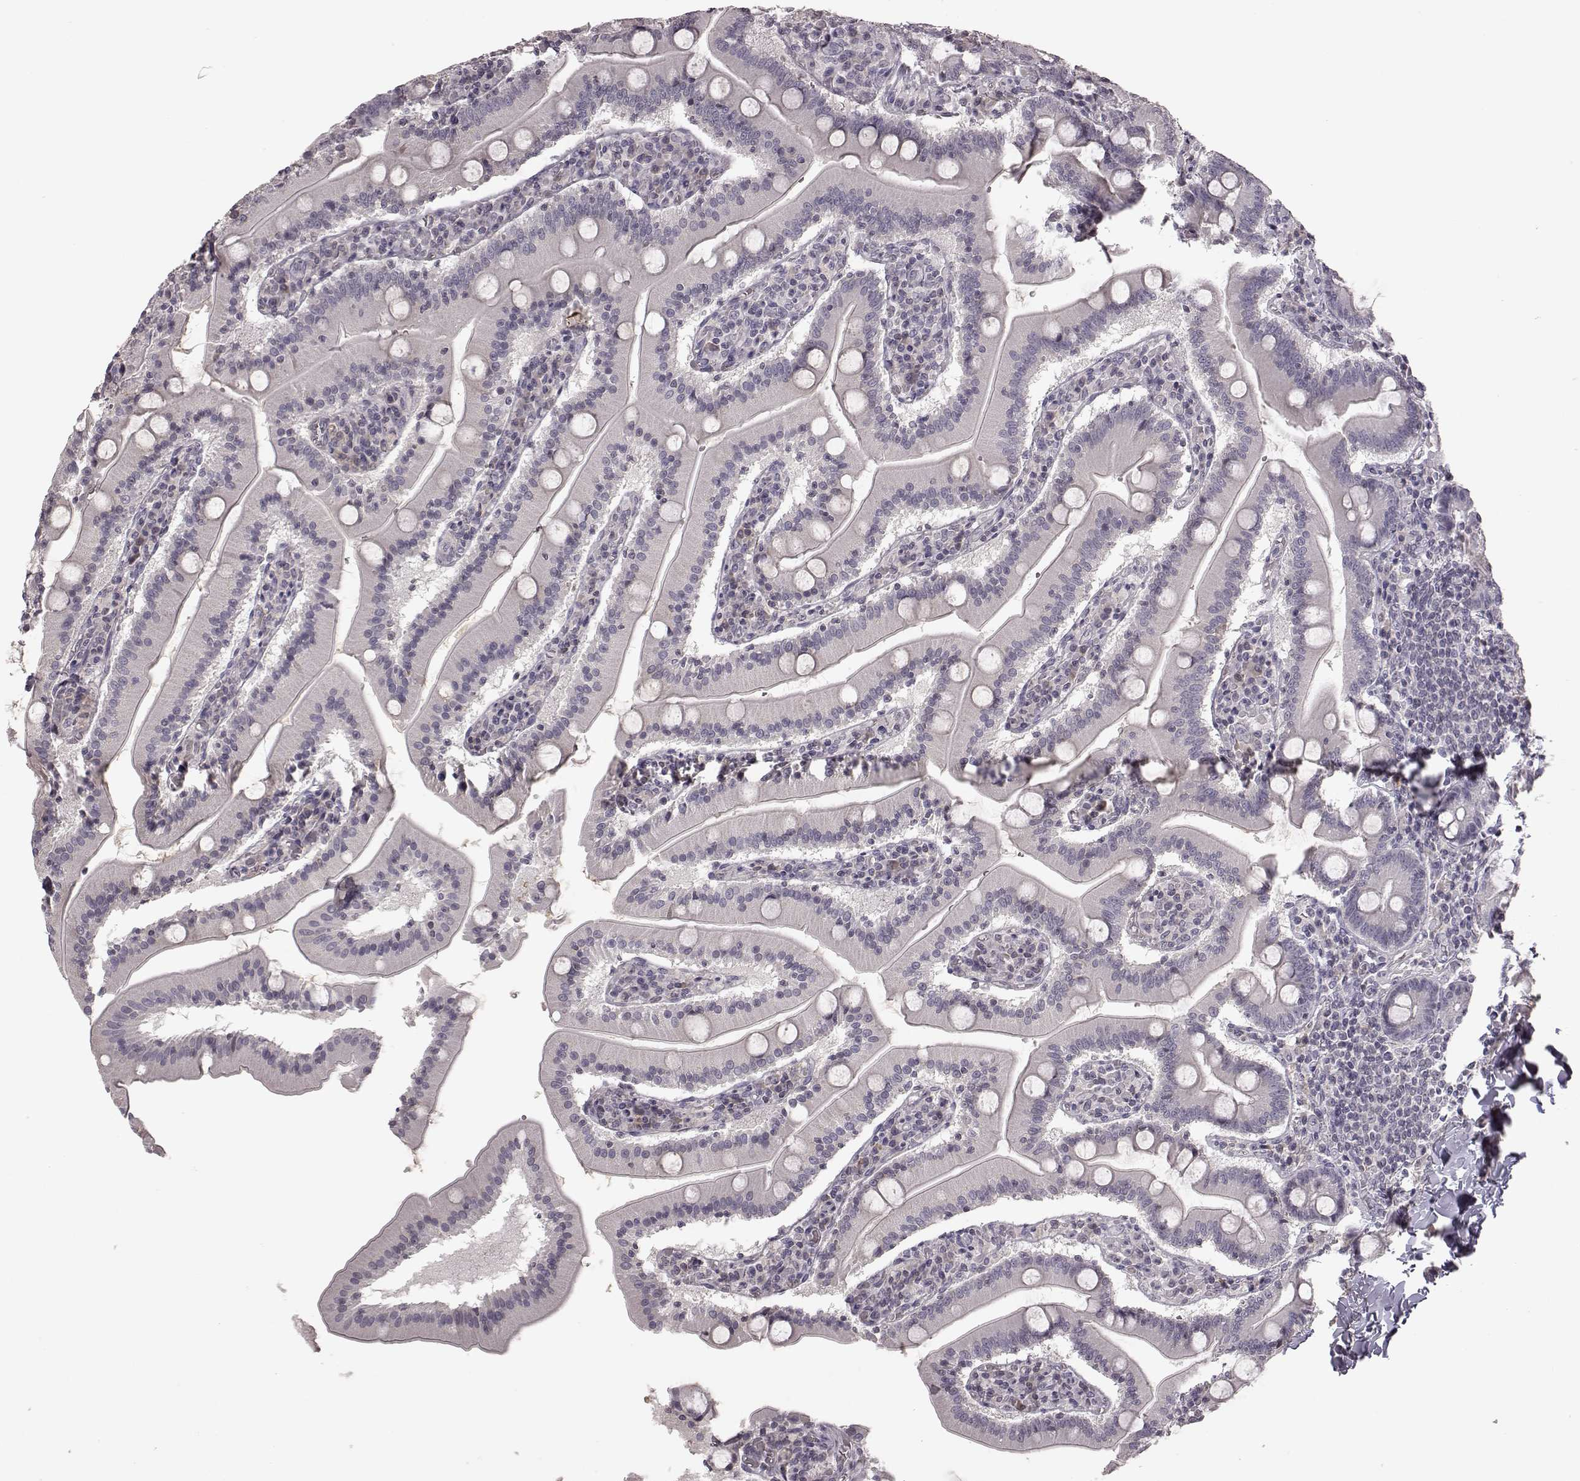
{"staining": {"intensity": "negative", "quantity": "none", "location": "none"}, "tissue": "small intestine", "cell_type": "Glandular cells", "image_type": "normal", "snomed": [{"axis": "morphology", "description": "Normal tissue, NOS"}, {"axis": "topography", "description": "Small intestine"}], "caption": "Photomicrograph shows no significant protein expression in glandular cells of unremarkable small intestine. Brightfield microscopy of immunohistochemistry stained with DAB (3,3'-diaminobenzidine) (brown) and hematoxylin (blue), captured at high magnification.", "gene": "TLX3", "patient": {"sex": "male", "age": 37}}